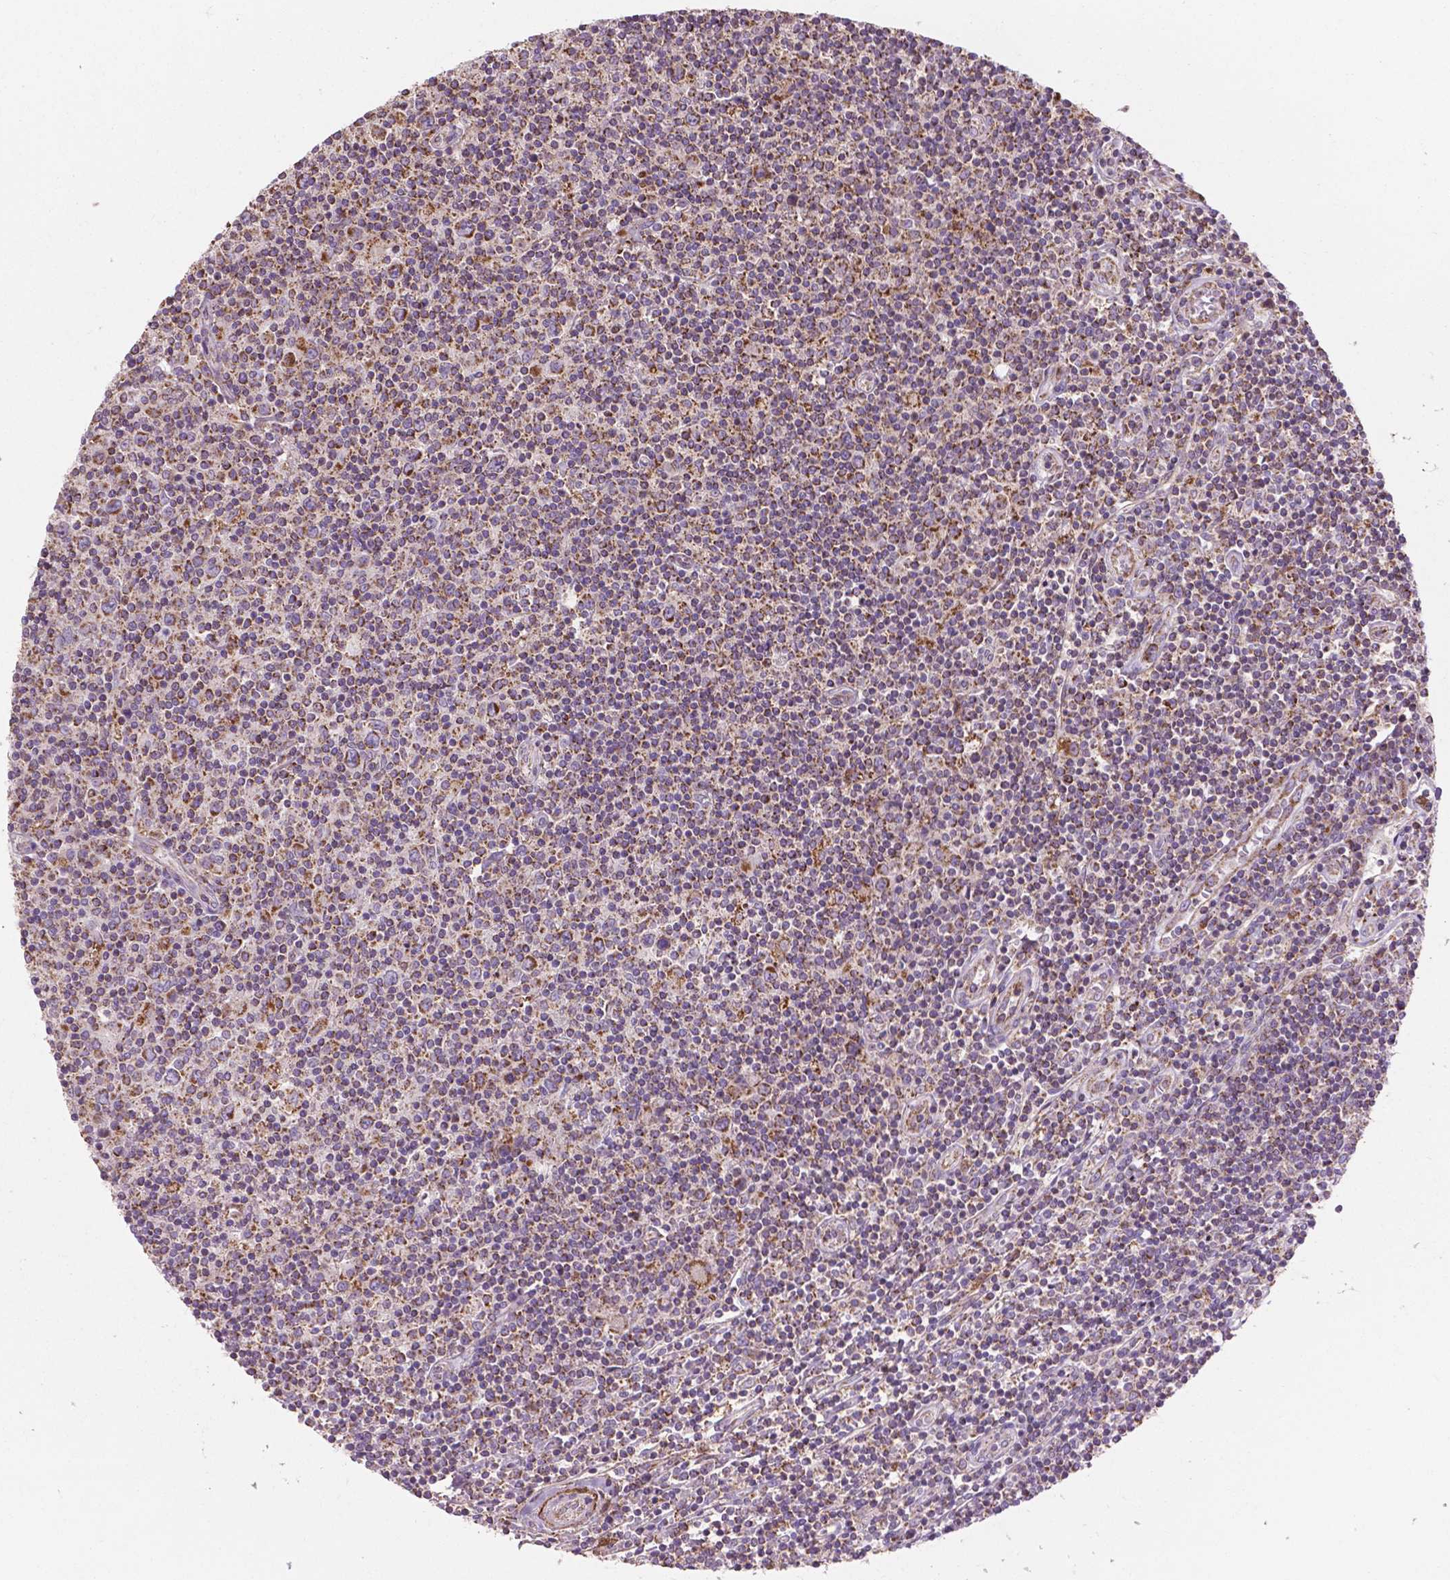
{"staining": {"intensity": "moderate", "quantity": "25%-75%", "location": "cytoplasmic/membranous"}, "tissue": "lymphoma", "cell_type": "Tumor cells", "image_type": "cancer", "snomed": [{"axis": "morphology", "description": "Hodgkin's disease, NOS"}, {"axis": "topography", "description": "Lymph node"}], "caption": "Brown immunohistochemical staining in lymphoma demonstrates moderate cytoplasmic/membranous staining in about 25%-75% of tumor cells.", "gene": "TCAF1", "patient": {"sex": "male", "age": 40}}